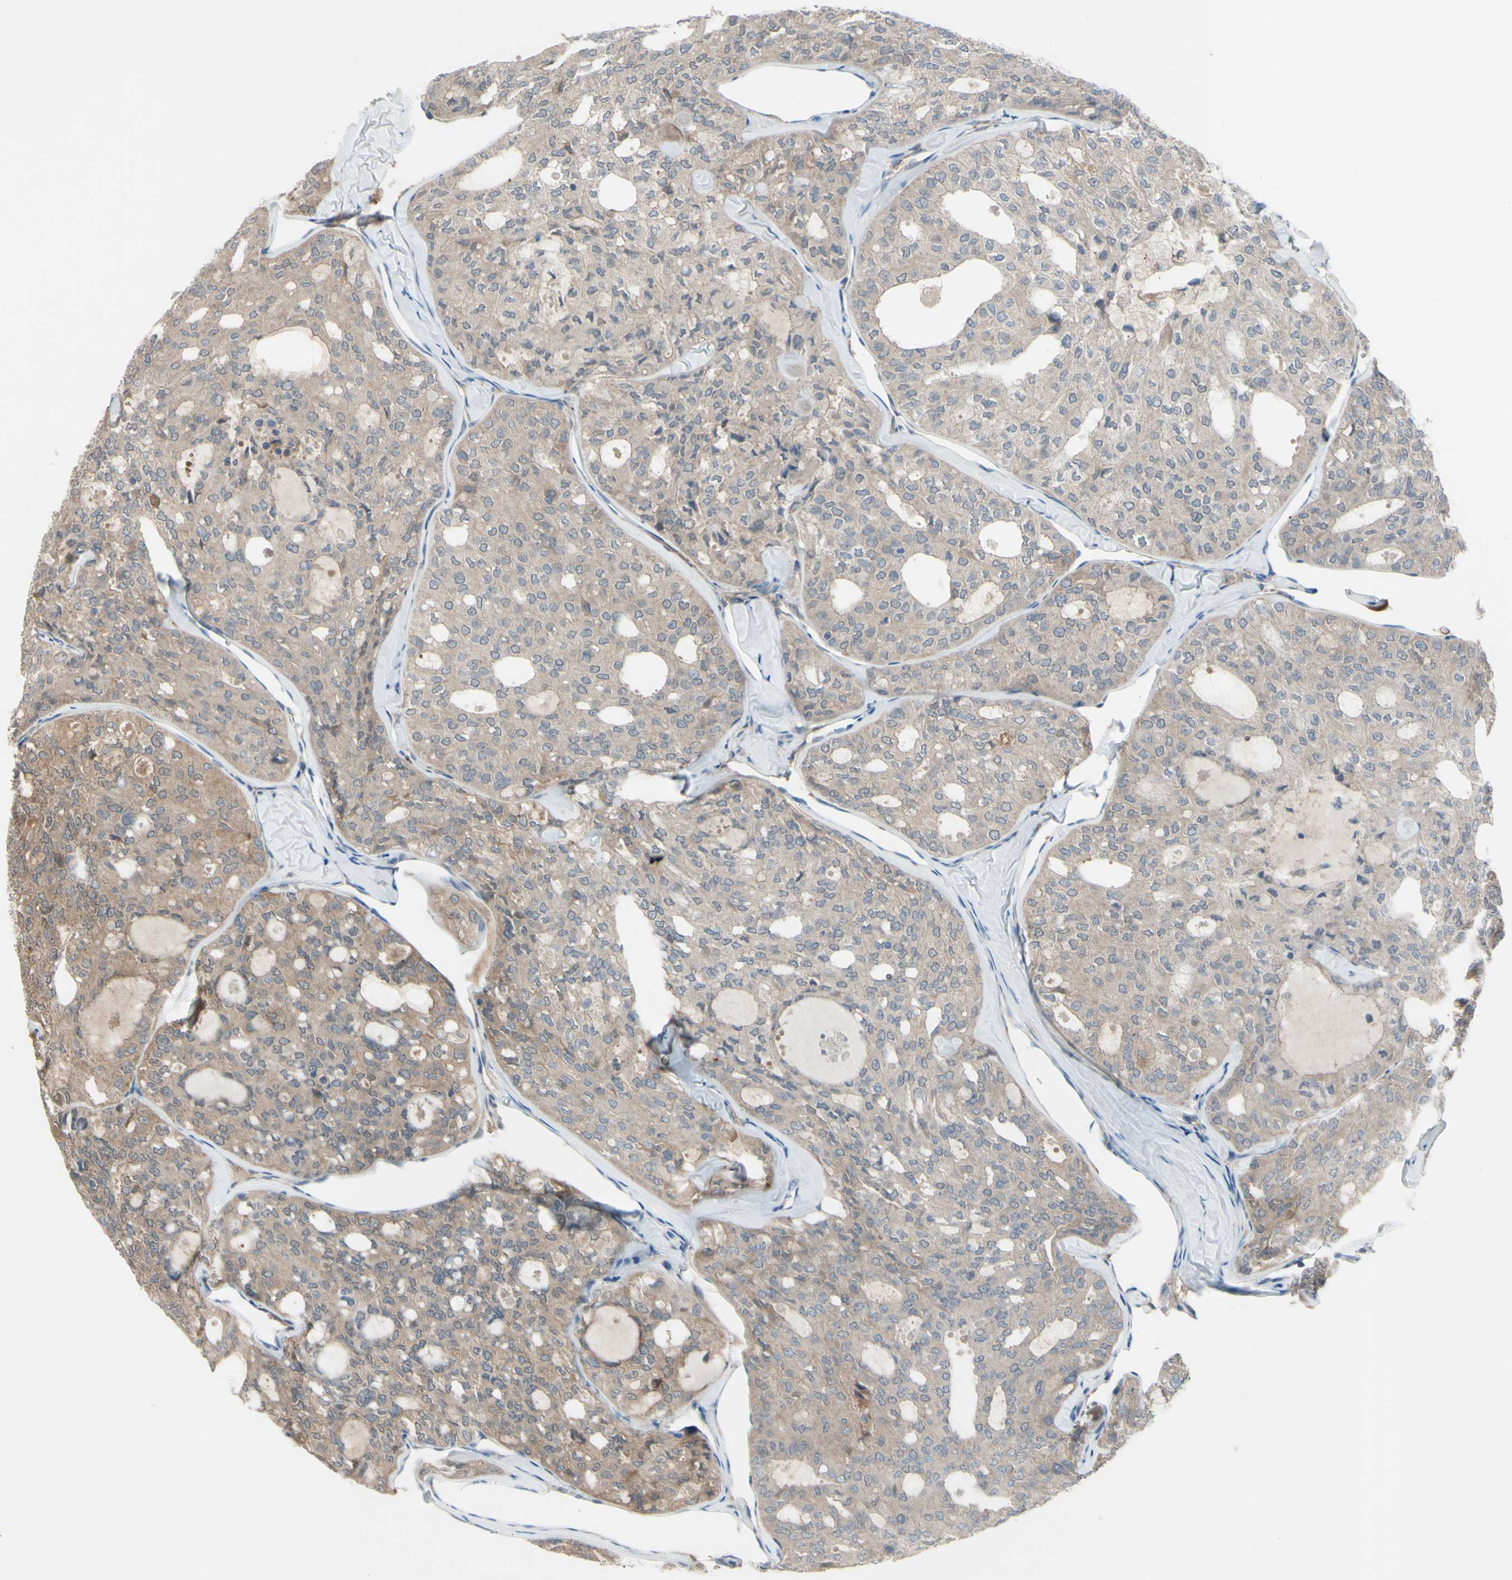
{"staining": {"intensity": "weak", "quantity": ">75%", "location": "cytoplasmic/membranous"}, "tissue": "thyroid cancer", "cell_type": "Tumor cells", "image_type": "cancer", "snomed": [{"axis": "morphology", "description": "Follicular adenoma carcinoma, NOS"}, {"axis": "topography", "description": "Thyroid gland"}], "caption": "High-power microscopy captured an IHC histopathology image of thyroid follicular adenoma carcinoma, revealing weak cytoplasmic/membranous staining in about >75% of tumor cells. The staining was performed using DAB (3,3'-diaminobenzidine), with brown indicating positive protein expression. Nuclei are stained blue with hematoxylin.", "gene": "AFP", "patient": {"sex": "male", "age": 75}}